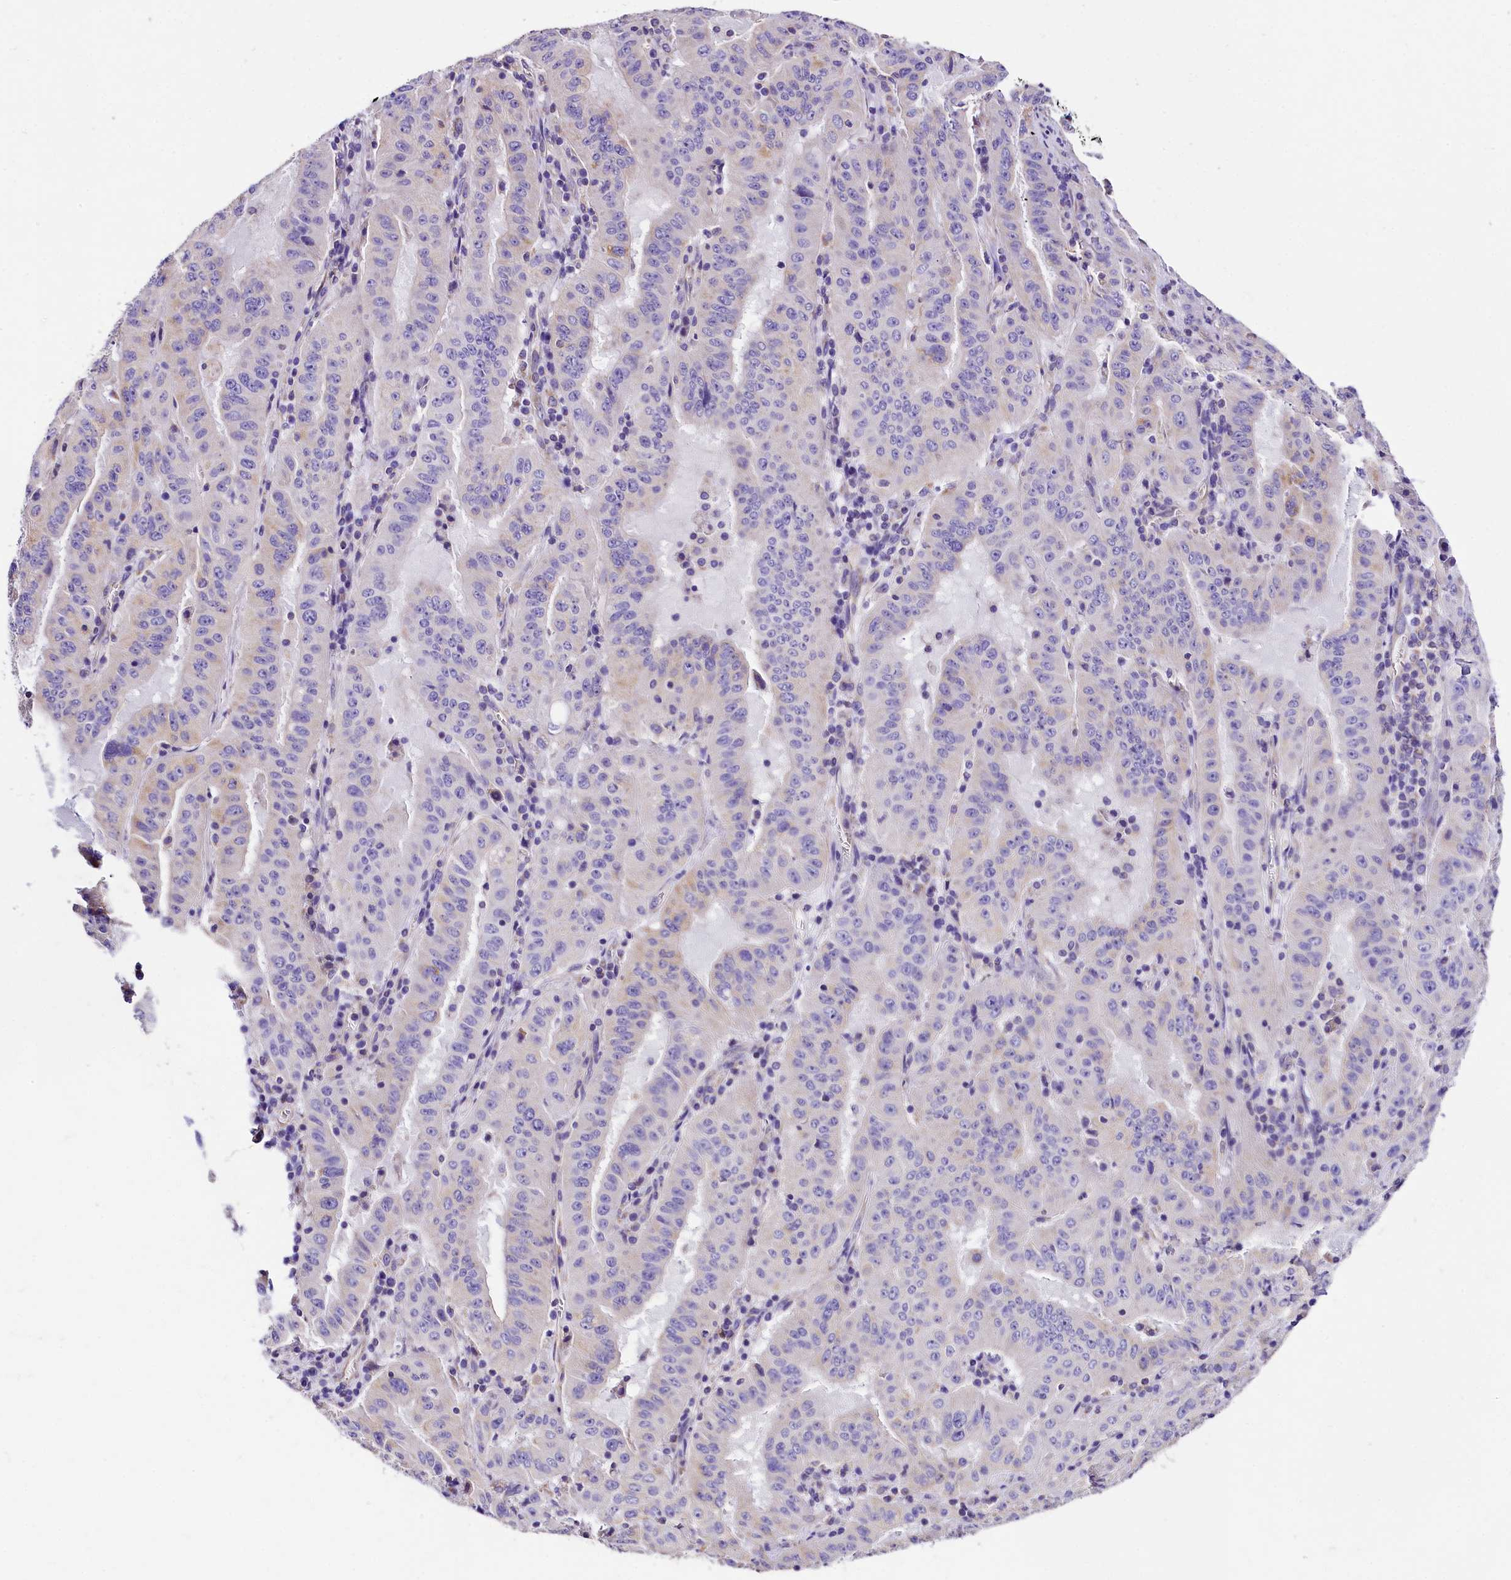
{"staining": {"intensity": "negative", "quantity": "none", "location": "none"}, "tissue": "pancreatic cancer", "cell_type": "Tumor cells", "image_type": "cancer", "snomed": [{"axis": "morphology", "description": "Adenocarcinoma, NOS"}, {"axis": "topography", "description": "Pancreas"}], "caption": "A photomicrograph of adenocarcinoma (pancreatic) stained for a protein exhibits no brown staining in tumor cells.", "gene": "ACAA2", "patient": {"sex": "male", "age": 63}}